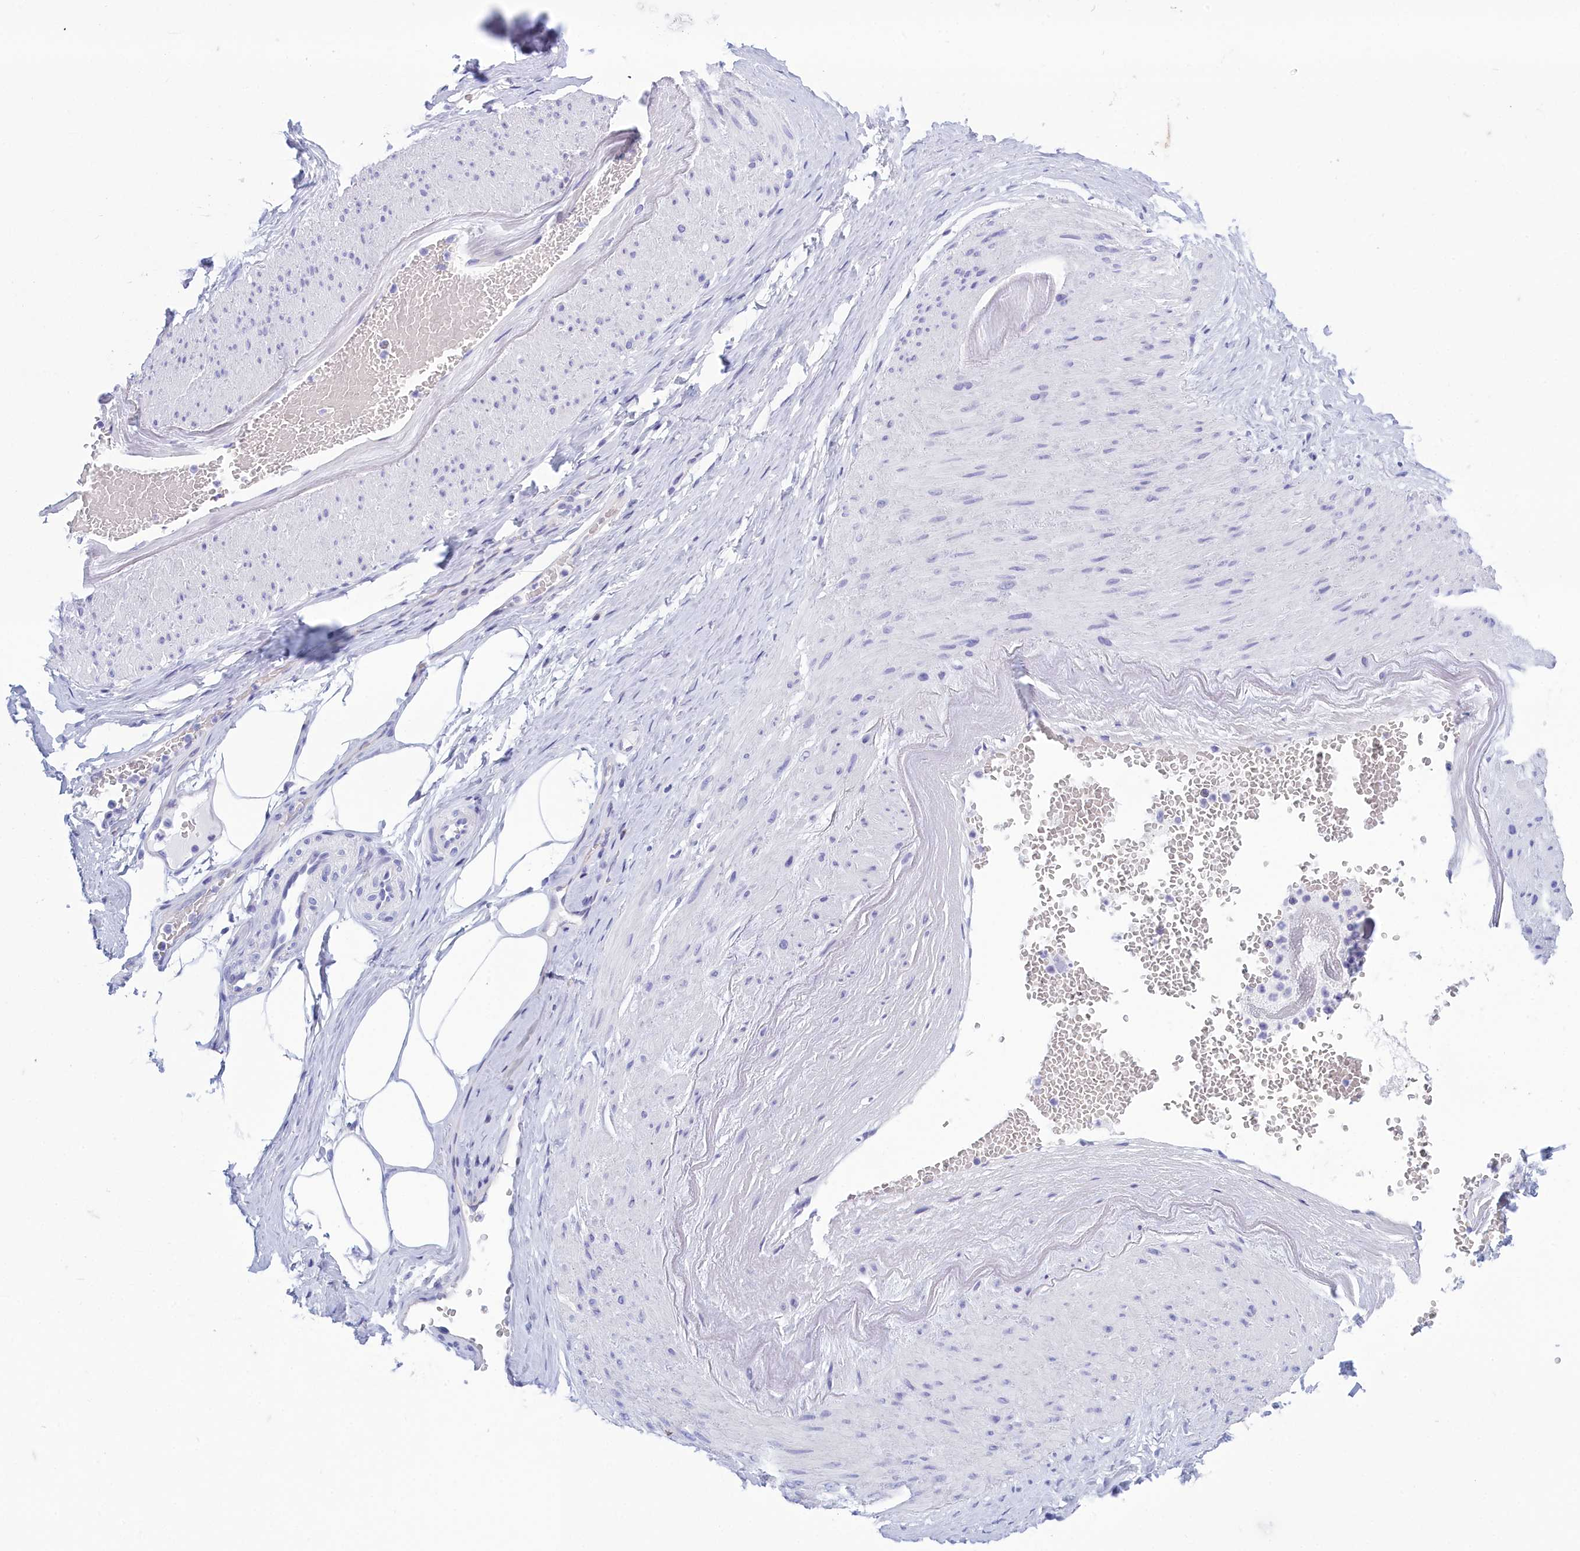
{"staining": {"intensity": "negative", "quantity": "none", "location": "none"}, "tissue": "adipose tissue", "cell_type": "Adipocytes", "image_type": "normal", "snomed": [{"axis": "morphology", "description": "Normal tissue, NOS"}, {"axis": "morphology", "description": "Adenocarcinoma, Low grade"}, {"axis": "topography", "description": "Prostate"}, {"axis": "topography", "description": "Peripheral nerve tissue"}], "caption": "DAB (3,3'-diaminobenzidine) immunohistochemical staining of benign adipose tissue demonstrates no significant expression in adipocytes.", "gene": "TMEM97", "patient": {"sex": "male", "age": 63}}